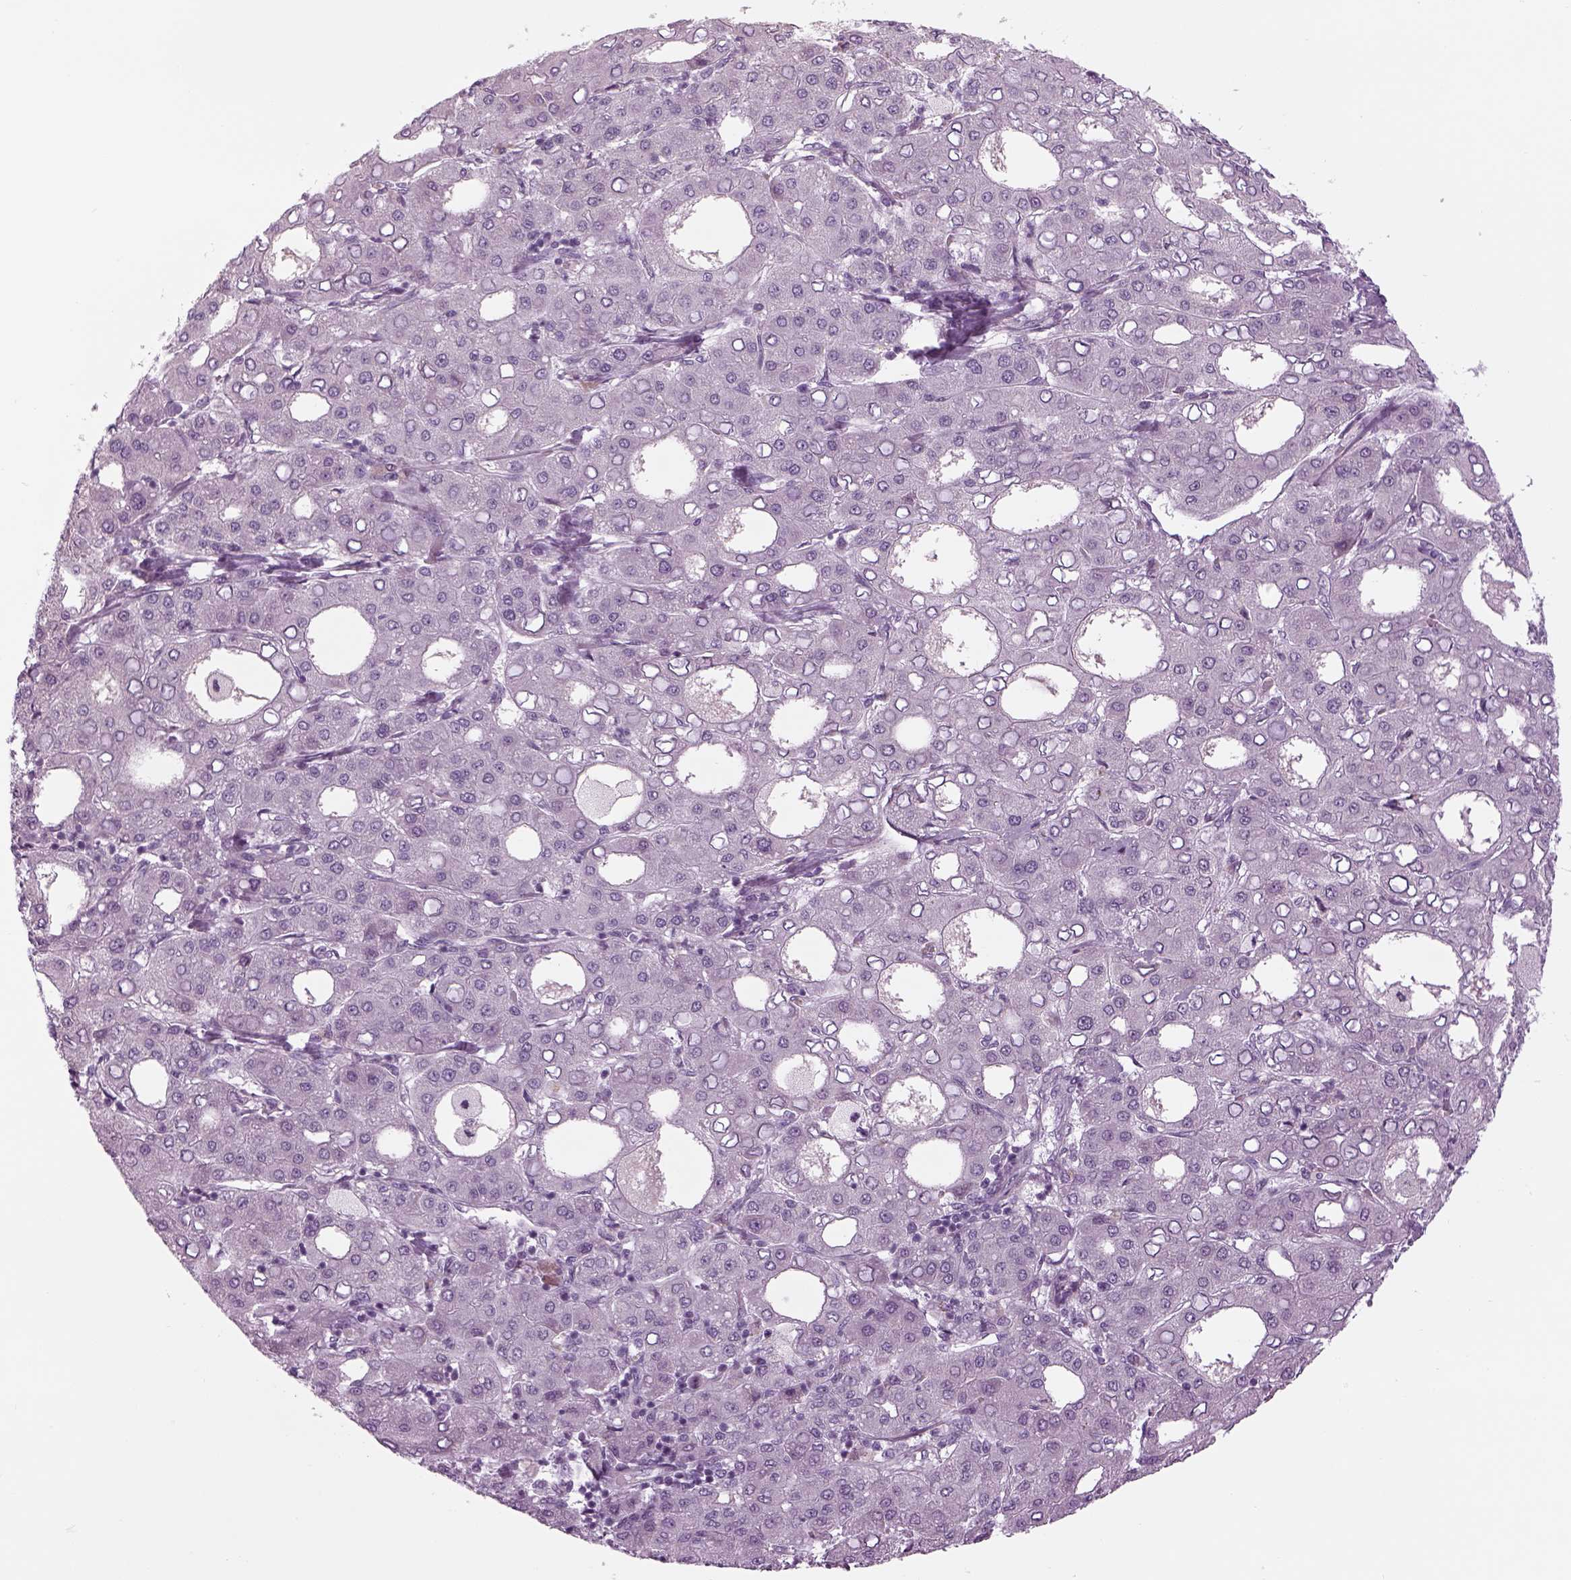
{"staining": {"intensity": "negative", "quantity": "none", "location": "none"}, "tissue": "liver cancer", "cell_type": "Tumor cells", "image_type": "cancer", "snomed": [{"axis": "morphology", "description": "Carcinoma, Hepatocellular, NOS"}, {"axis": "topography", "description": "Liver"}], "caption": "High magnification brightfield microscopy of liver cancer stained with DAB (3,3'-diaminobenzidine) (brown) and counterstained with hematoxylin (blue): tumor cells show no significant positivity. The staining was performed using DAB to visualize the protein expression in brown, while the nuclei were stained in blue with hematoxylin (Magnification: 20x).", "gene": "LRRIQ3", "patient": {"sex": "male", "age": 65}}